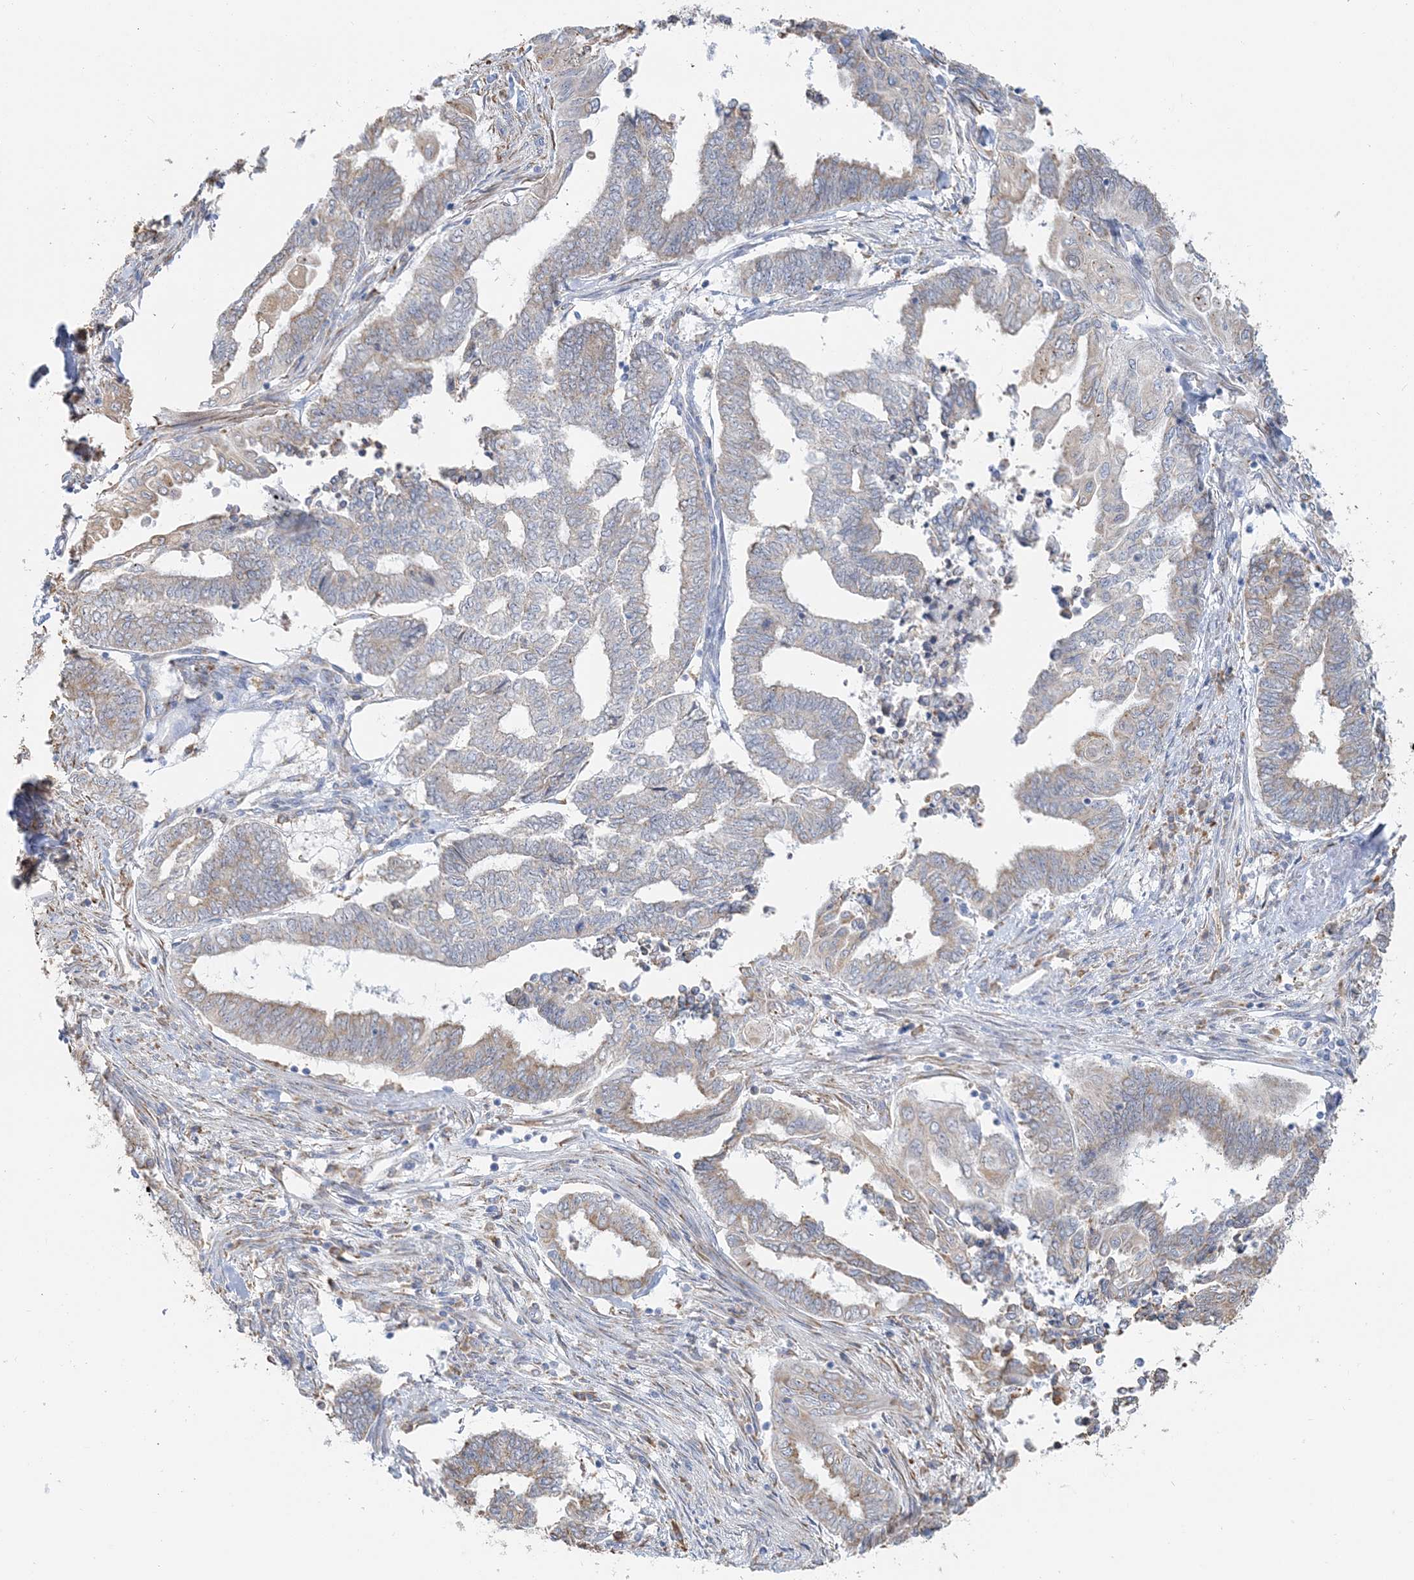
{"staining": {"intensity": "weak", "quantity": "25%-75%", "location": "cytoplasmic/membranous"}, "tissue": "endometrial cancer", "cell_type": "Tumor cells", "image_type": "cancer", "snomed": [{"axis": "morphology", "description": "Adenocarcinoma, NOS"}, {"axis": "topography", "description": "Uterus"}, {"axis": "topography", "description": "Endometrium"}], "caption": "Immunohistochemistry (IHC) (DAB) staining of endometrial cancer (adenocarcinoma) exhibits weak cytoplasmic/membranous protein staining in approximately 25%-75% of tumor cells.", "gene": "TBC1D5", "patient": {"sex": "female", "age": 70}}